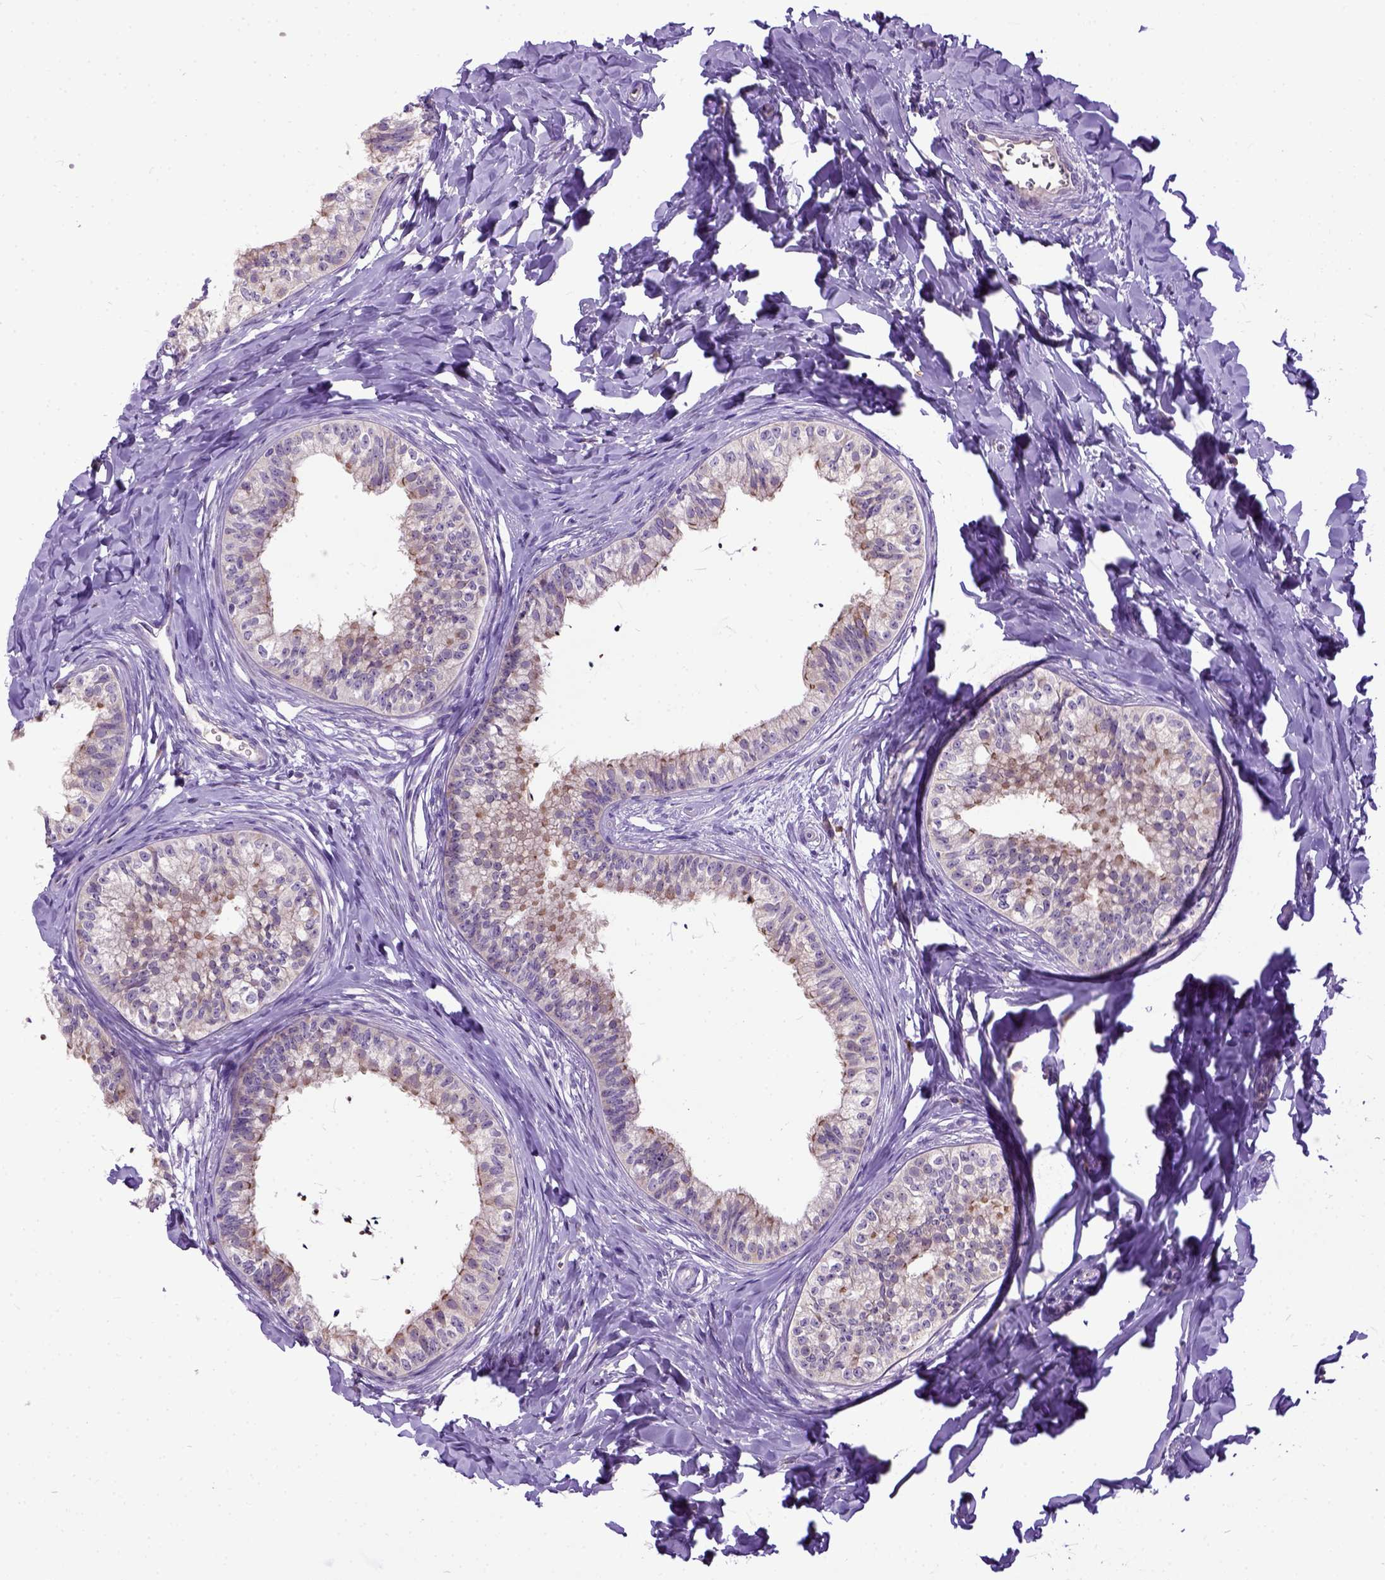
{"staining": {"intensity": "moderate", "quantity": "<25%", "location": "cytoplasmic/membranous"}, "tissue": "epididymis", "cell_type": "Glandular cells", "image_type": "normal", "snomed": [{"axis": "morphology", "description": "Normal tissue, NOS"}, {"axis": "topography", "description": "Epididymis"}], "caption": "Immunohistochemistry (IHC) of benign human epididymis exhibits low levels of moderate cytoplasmic/membranous positivity in approximately <25% of glandular cells.", "gene": "NEK5", "patient": {"sex": "male", "age": 24}}